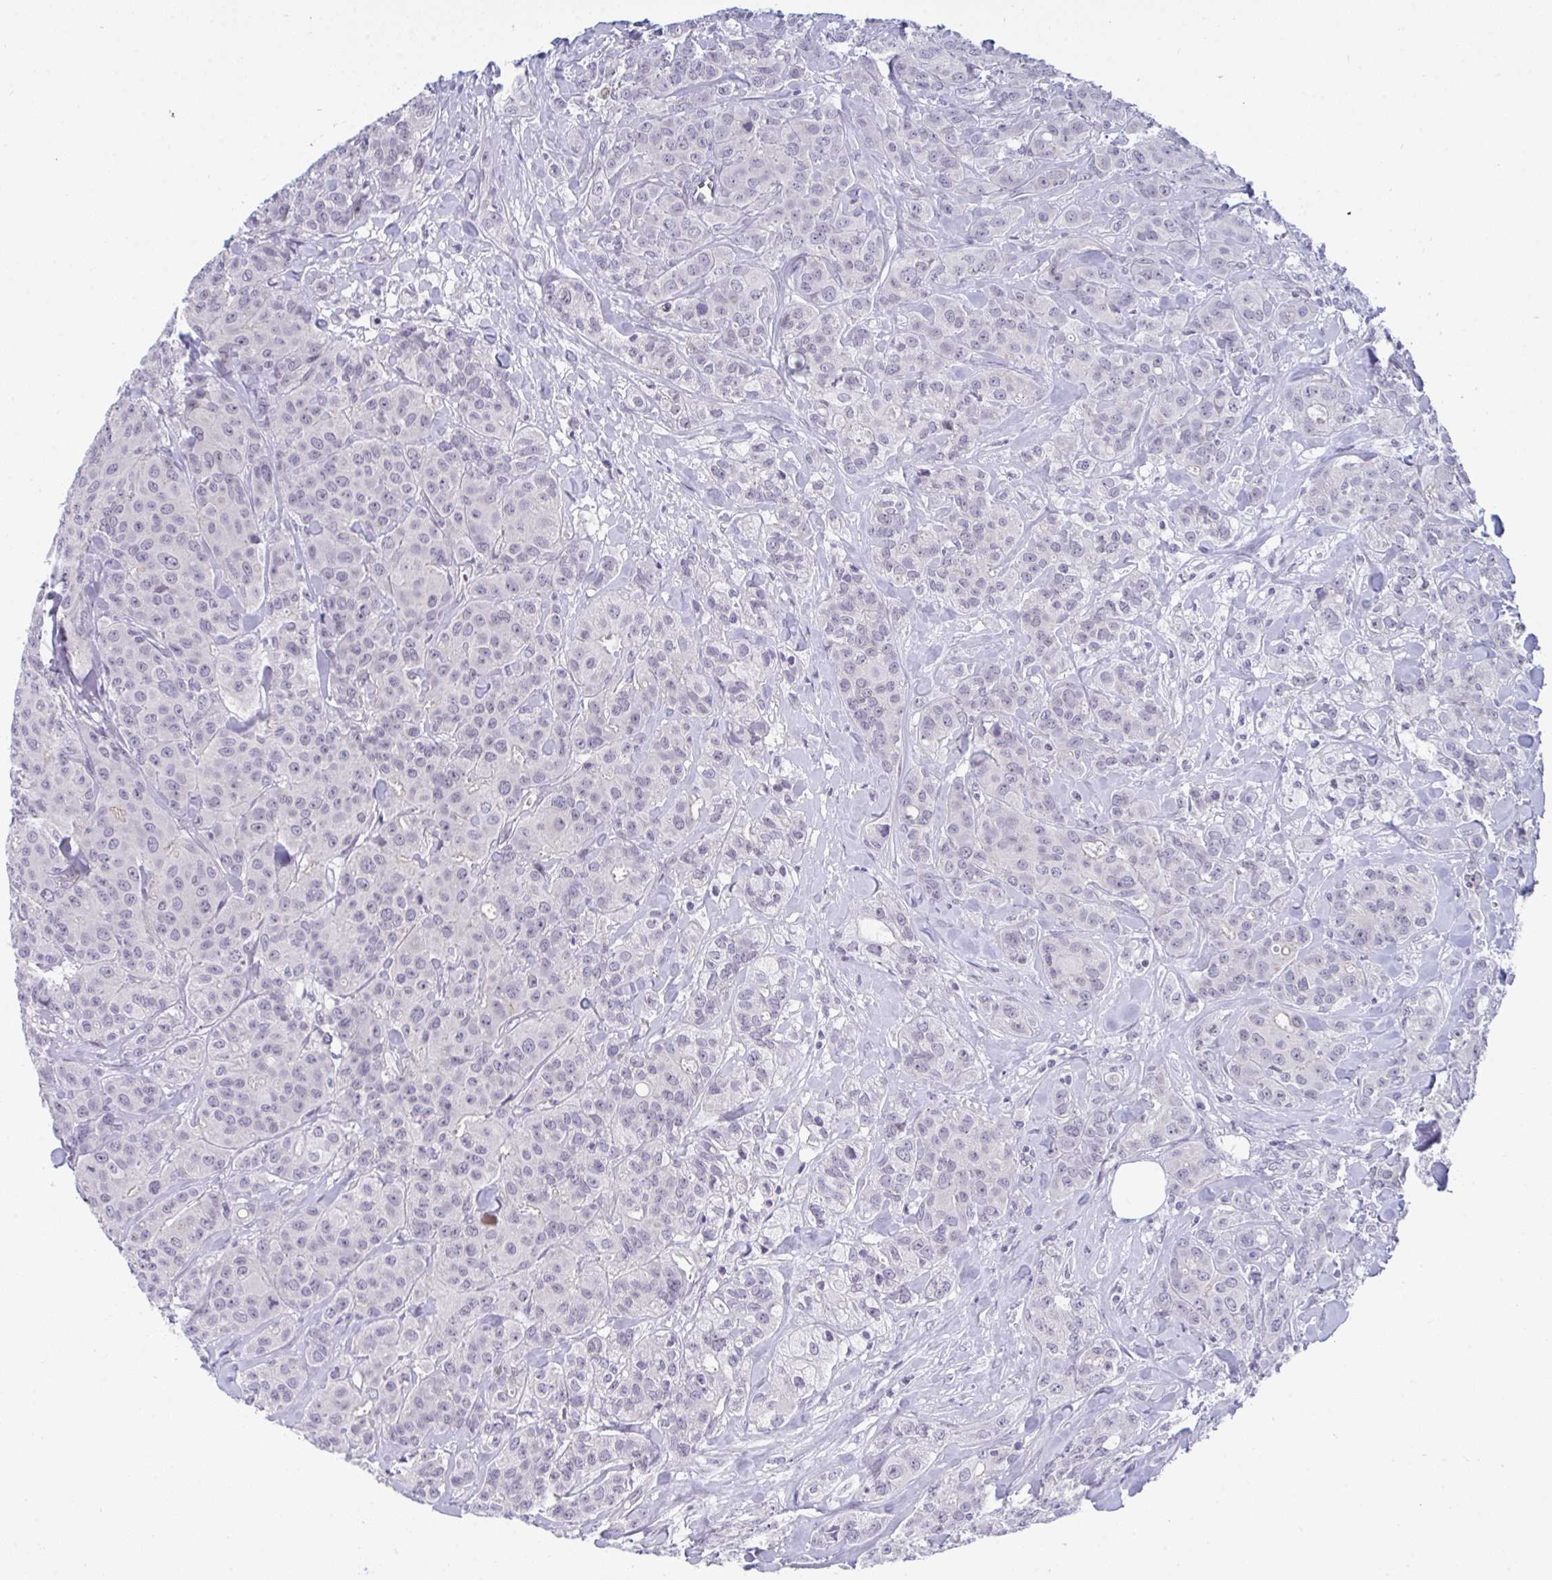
{"staining": {"intensity": "weak", "quantity": "25%-75%", "location": "nuclear"}, "tissue": "breast cancer", "cell_type": "Tumor cells", "image_type": "cancer", "snomed": [{"axis": "morphology", "description": "Normal tissue, NOS"}, {"axis": "morphology", "description": "Duct carcinoma"}, {"axis": "topography", "description": "Breast"}], "caption": "Human breast invasive ductal carcinoma stained with a protein marker displays weak staining in tumor cells.", "gene": "BMAL2", "patient": {"sex": "female", "age": 43}}